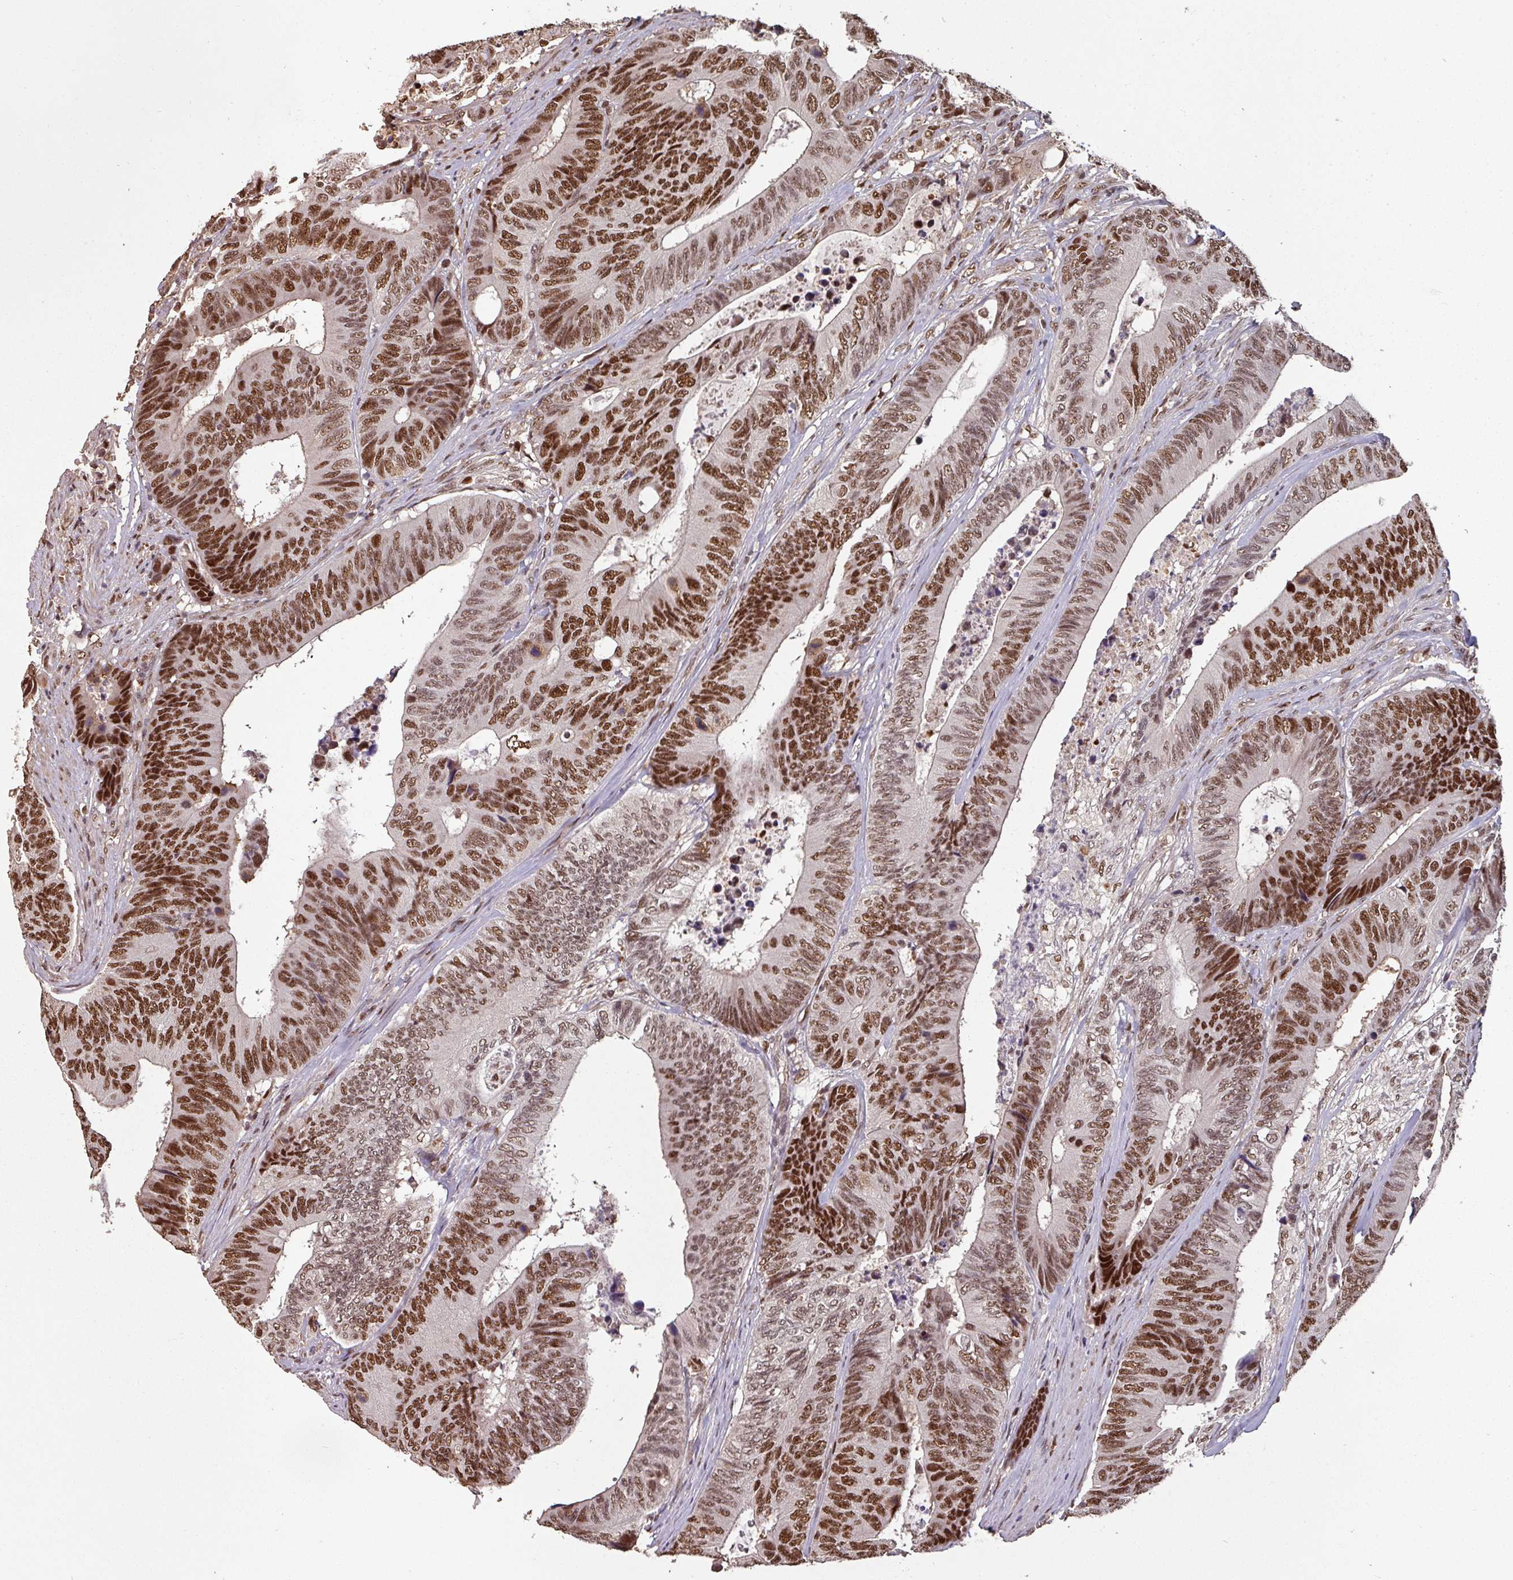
{"staining": {"intensity": "strong", "quantity": ">75%", "location": "nuclear"}, "tissue": "colorectal cancer", "cell_type": "Tumor cells", "image_type": "cancer", "snomed": [{"axis": "morphology", "description": "Adenocarcinoma, NOS"}, {"axis": "topography", "description": "Colon"}], "caption": "DAB (3,3'-diaminobenzidine) immunohistochemical staining of colorectal adenocarcinoma demonstrates strong nuclear protein positivity in about >75% of tumor cells.", "gene": "POLD1", "patient": {"sex": "male", "age": 87}}